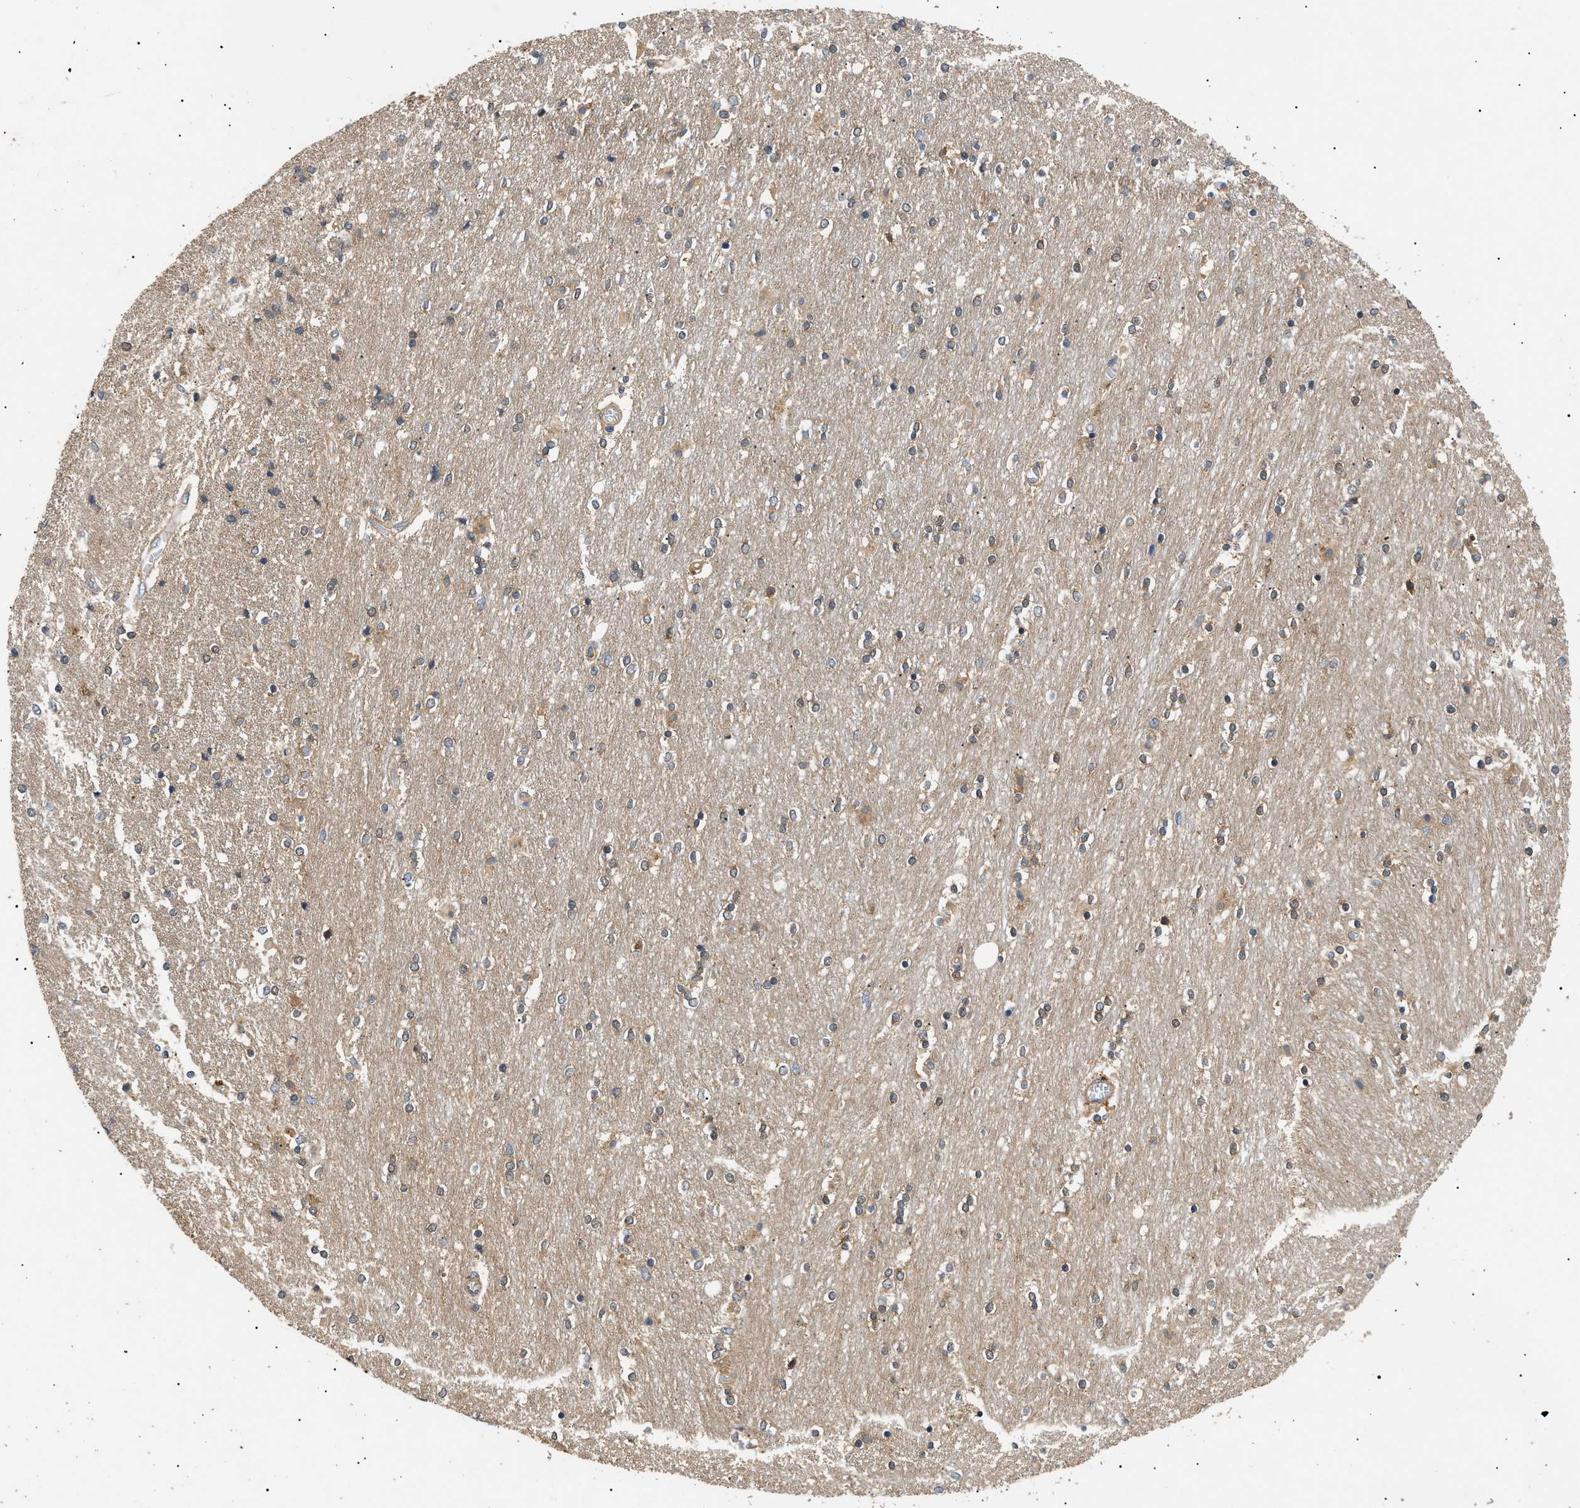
{"staining": {"intensity": "moderate", "quantity": "25%-75%", "location": "cytoplasmic/membranous"}, "tissue": "caudate", "cell_type": "Glial cells", "image_type": "normal", "snomed": [{"axis": "morphology", "description": "Normal tissue, NOS"}, {"axis": "topography", "description": "Lateral ventricle wall"}], "caption": "A high-resolution micrograph shows immunohistochemistry staining of unremarkable caudate, which demonstrates moderate cytoplasmic/membranous staining in about 25%-75% of glial cells.", "gene": "PPM1B", "patient": {"sex": "female", "age": 54}}